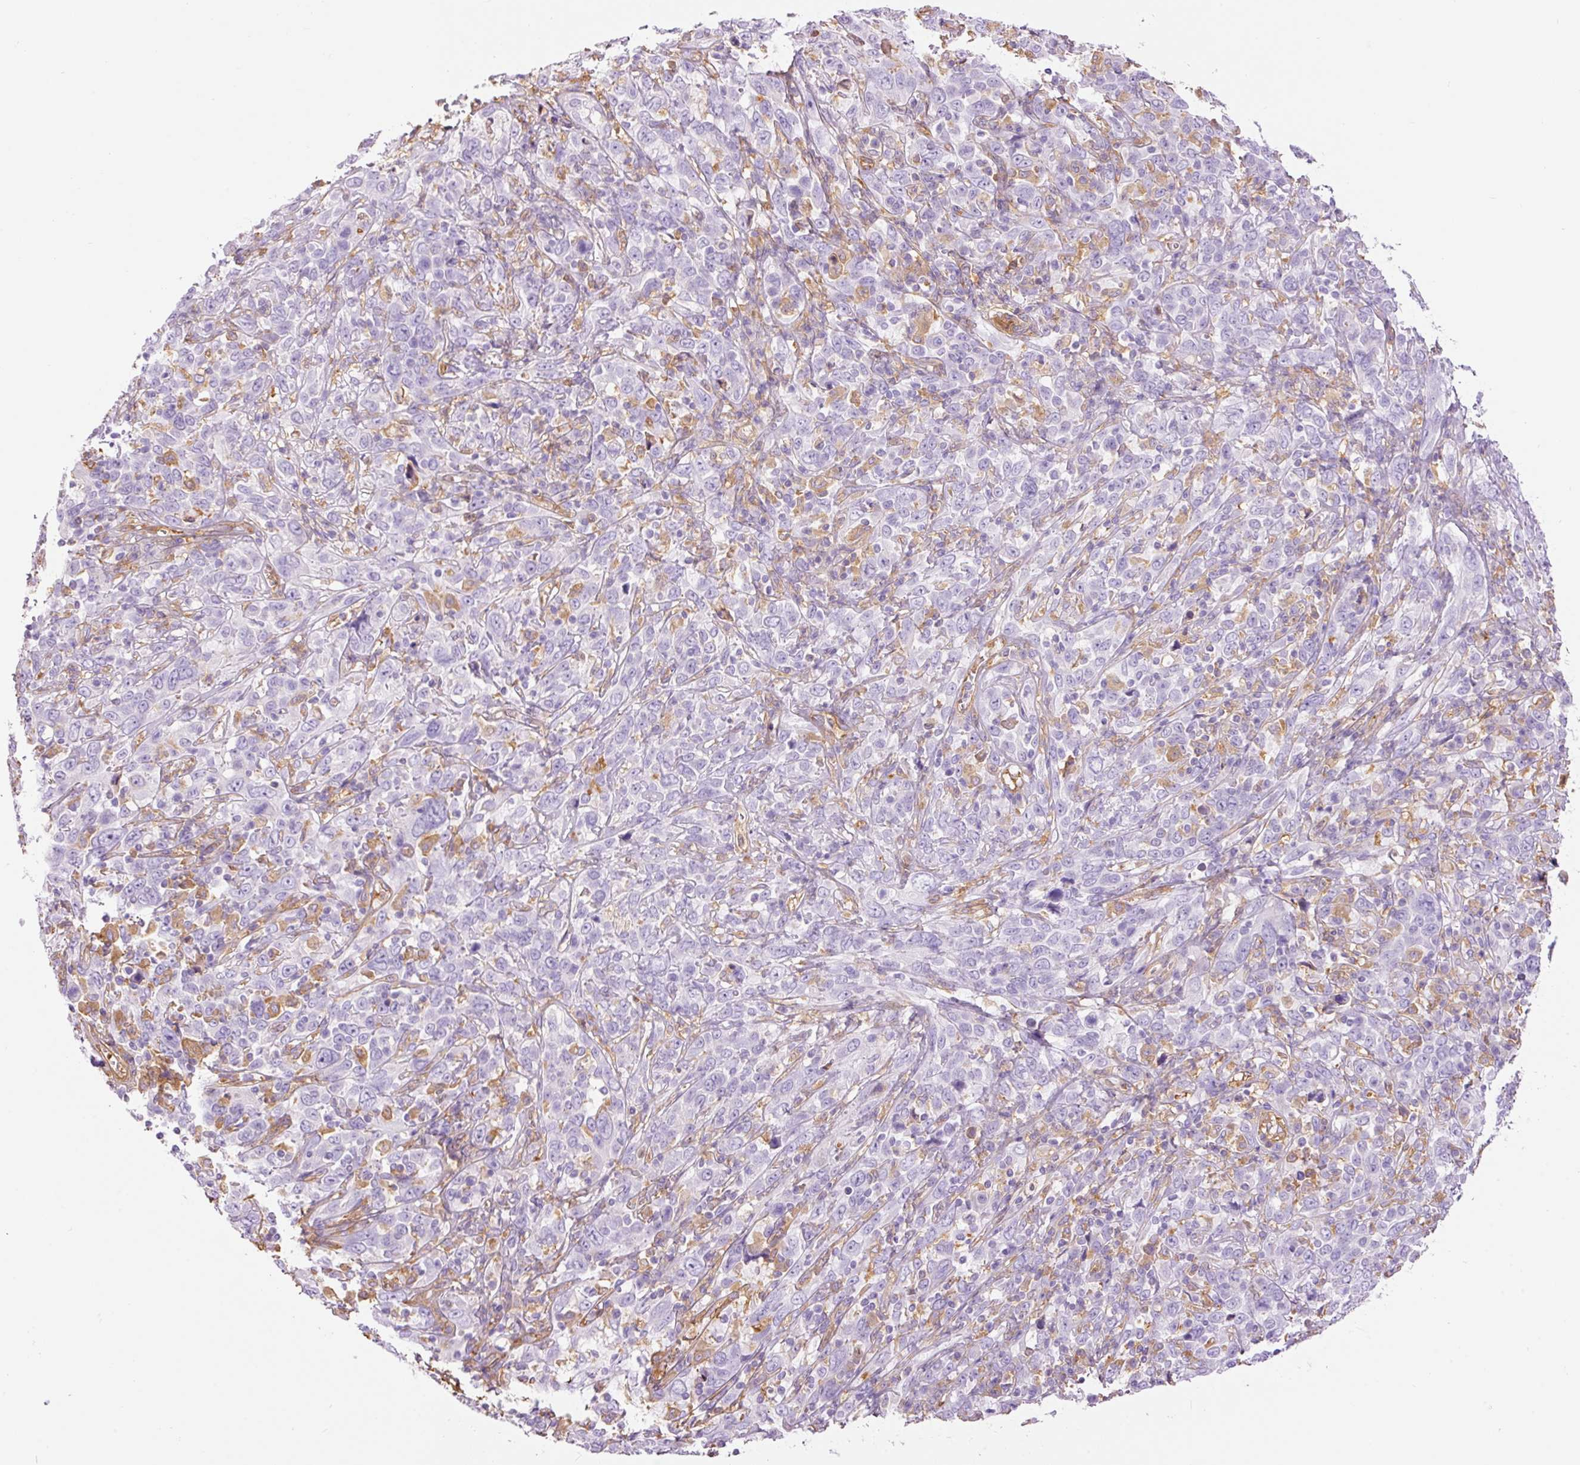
{"staining": {"intensity": "negative", "quantity": "none", "location": "none"}, "tissue": "cervical cancer", "cell_type": "Tumor cells", "image_type": "cancer", "snomed": [{"axis": "morphology", "description": "Squamous cell carcinoma, NOS"}, {"axis": "topography", "description": "Cervix"}], "caption": "The image reveals no staining of tumor cells in cervical cancer (squamous cell carcinoma).", "gene": "IL10RB", "patient": {"sex": "female", "age": 46}}